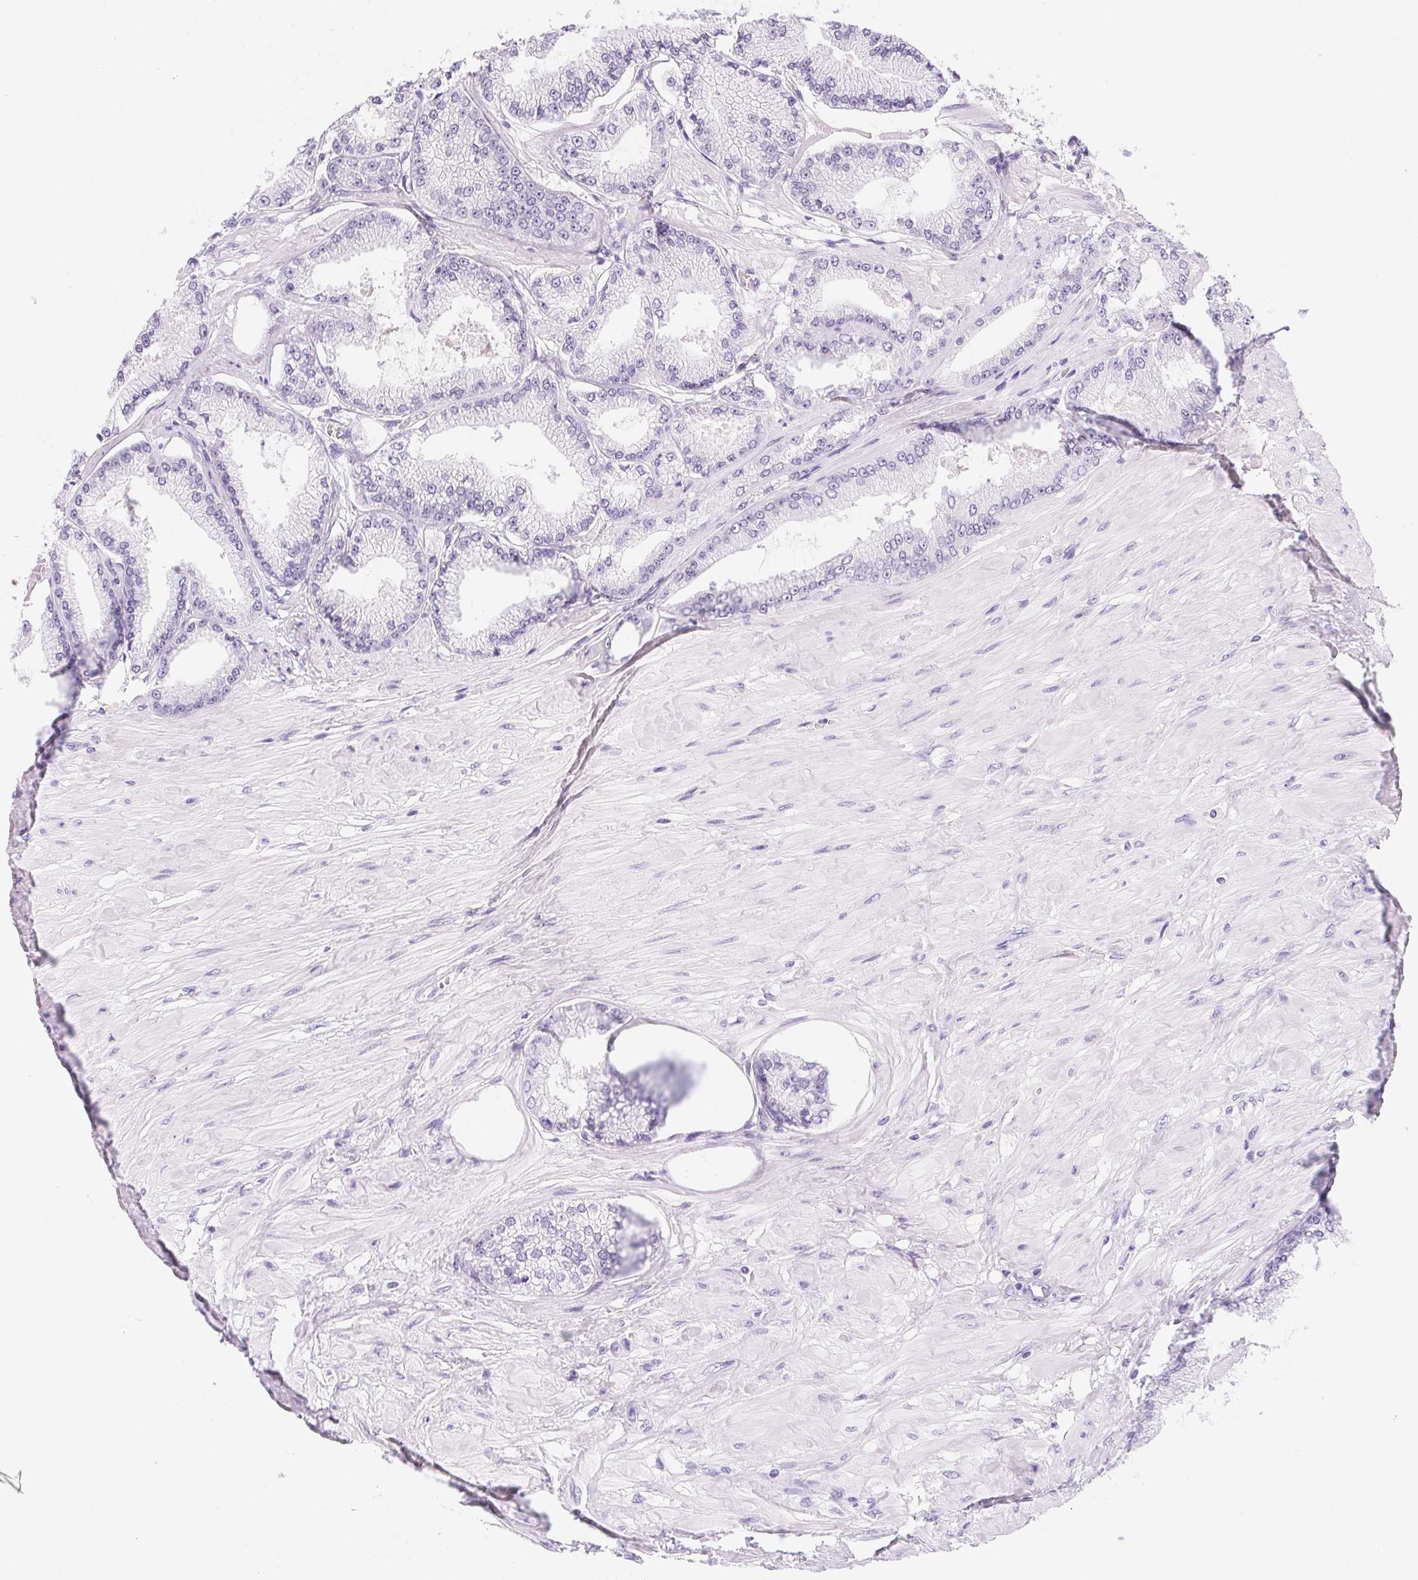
{"staining": {"intensity": "negative", "quantity": "none", "location": "none"}, "tissue": "prostate cancer", "cell_type": "Tumor cells", "image_type": "cancer", "snomed": [{"axis": "morphology", "description": "Adenocarcinoma, Low grade"}, {"axis": "topography", "description": "Prostate"}], "caption": "High power microscopy image of an IHC histopathology image of prostate adenocarcinoma (low-grade), revealing no significant staining in tumor cells.", "gene": "HELLS", "patient": {"sex": "male", "age": 55}}